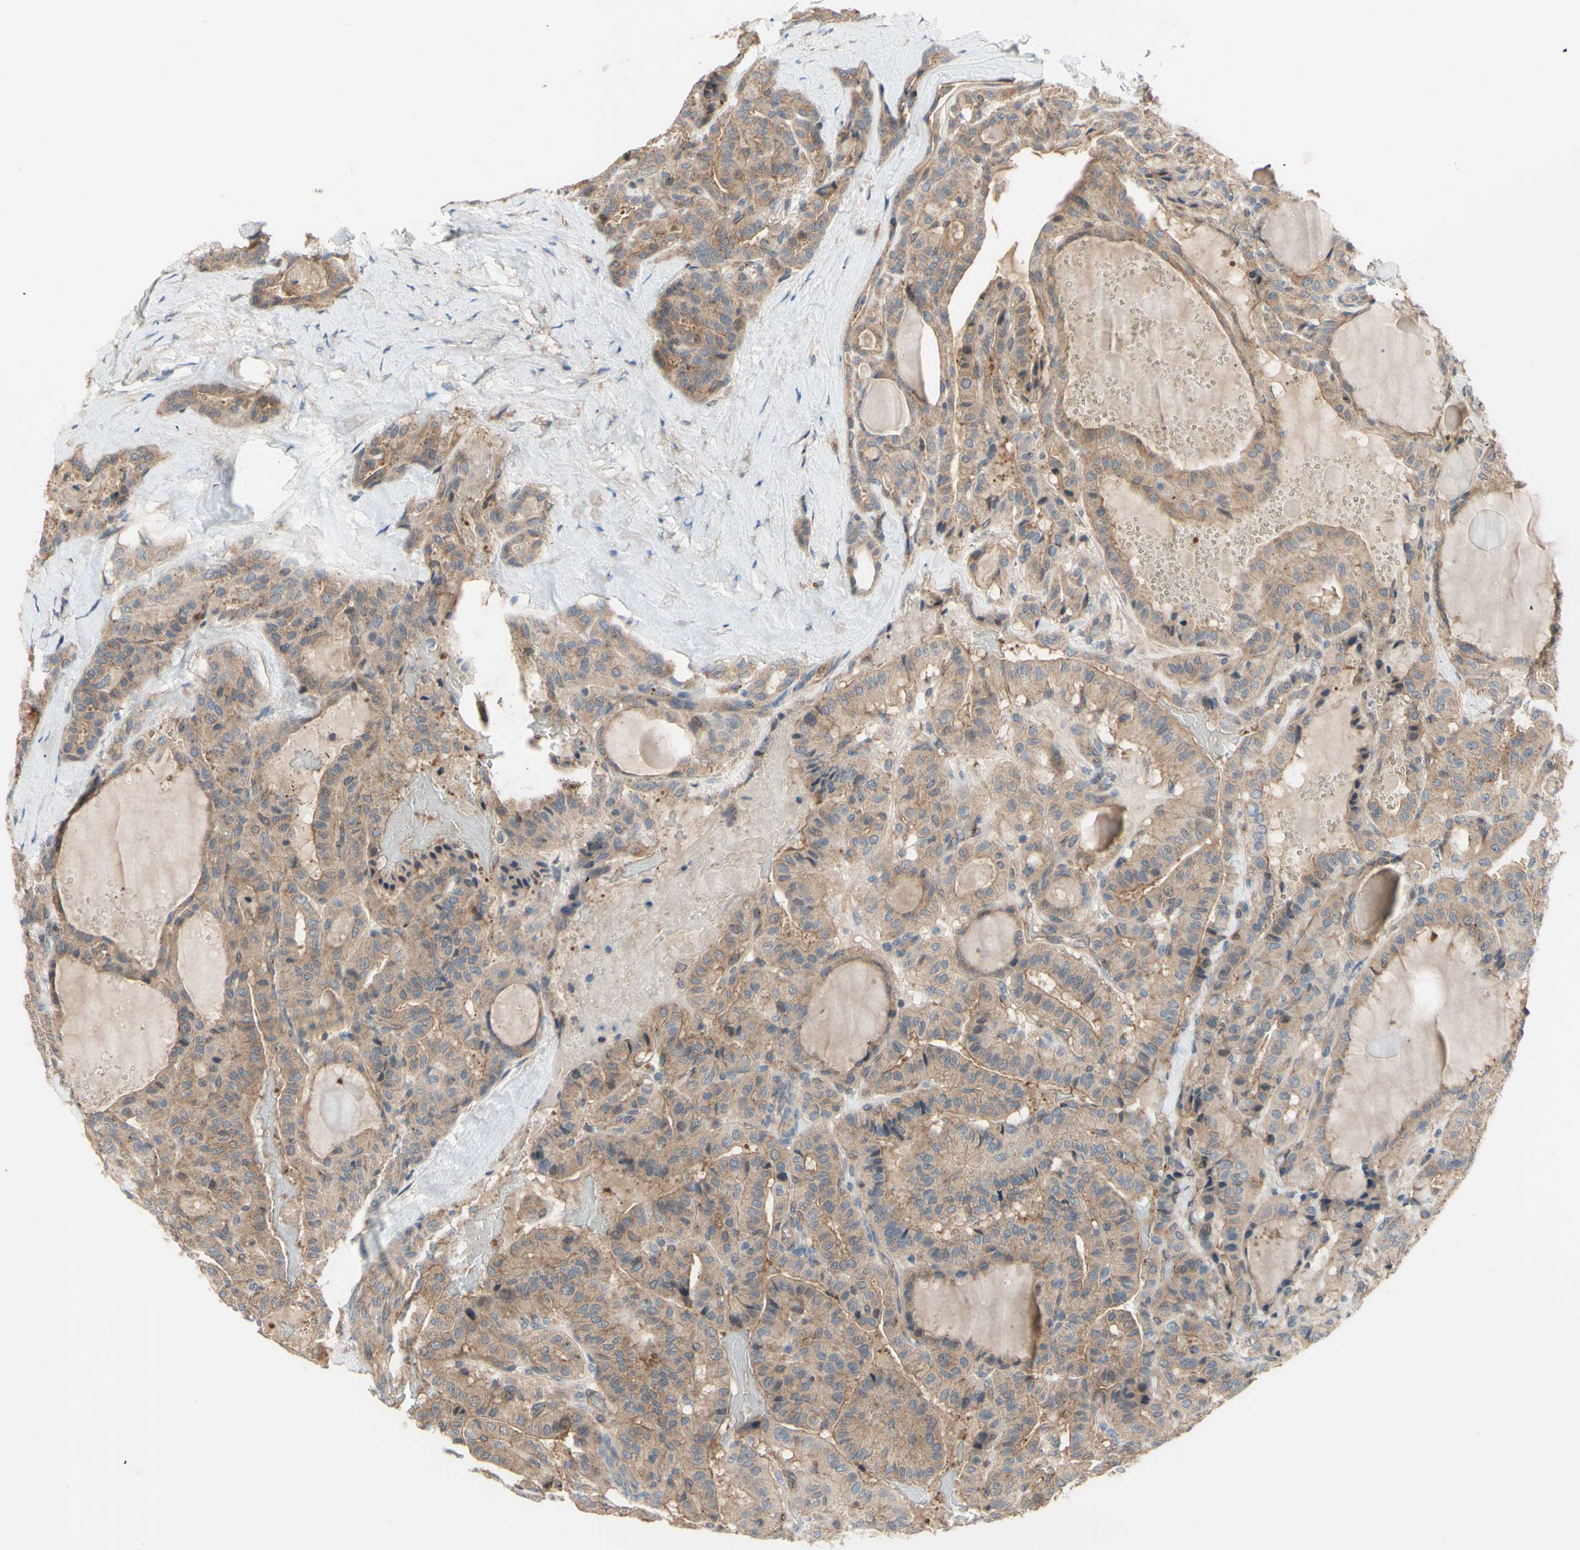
{"staining": {"intensity": "moderate", "quantity": ">75%", "location": "cytoplasmic/membranous"}, "tissue": "thyroid cancer", "cell_type": "Tumor cells", "image_type": "cancer", "snomed": [{"axis": "morphology", "description": "Papillary adenocarcinoma, NOS"}, {"axis": "topography", "description": "Thyroid gland"}], "caption": "Immunohistochemistry (IHC) staining of thyroid cancer, which displays medium levels of moderate cytoplasmic/membranous positivity in about >75% of tumor cells indicating moderate cytoplasmic/membranous protein positivity. The staining was performed using DAB (3,3'-diaminobenzidine) (brown) for protein detection and nuclei were counterstained in hematoxylin (blue).", "gene": "DYNLRB1", "patient": {"sex": "male", "age": 77}}